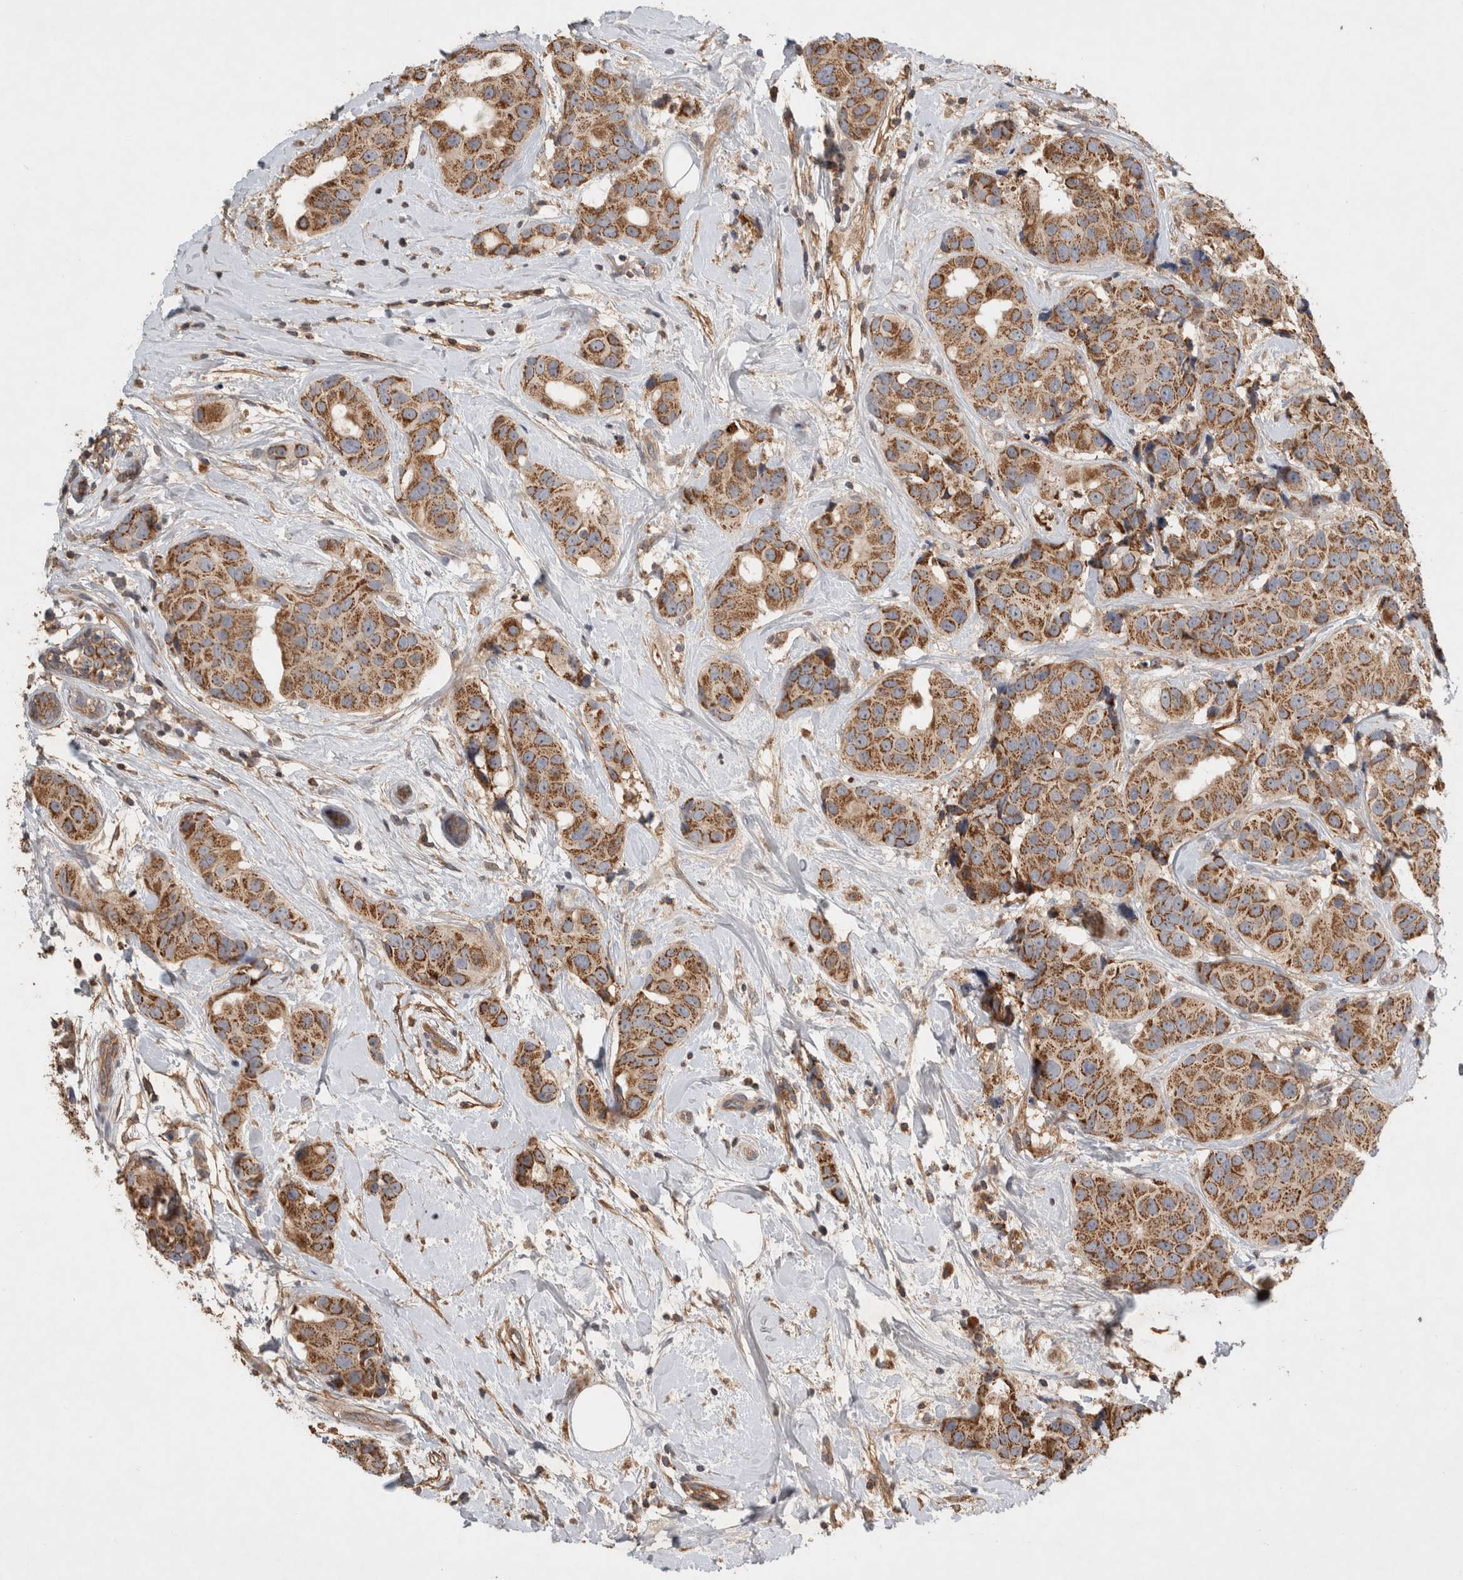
{"staining": {"intensity": "moderate", "quantity": ">75%", "location": "cytoplasmic/membranous"}, "tissue": "breast cancer", "cell_type": "Tumor cells", "image_type": "cancer", "snomed": [{"axis": "morphology", "description": "Normal tissue, NOS"}, {"axis": "morphology", "description": "Duct carcinoma"}, {"axis": "topography", "description": "Breast"}], "caption": "Protein expression analysis of human breast invasive ductal carcinoma reveals moderate cytoplasmic/membranous staining in approximately >75% of tumor cells. The protein of interest is stained brown, and the nuclei are stained in blue (DAB (3,3'-diaminobenzidine) IHC with brightfield microscopy, high magnification).", "gene": "SERAC1", "patient": {"sex": "female", "age": 39}}